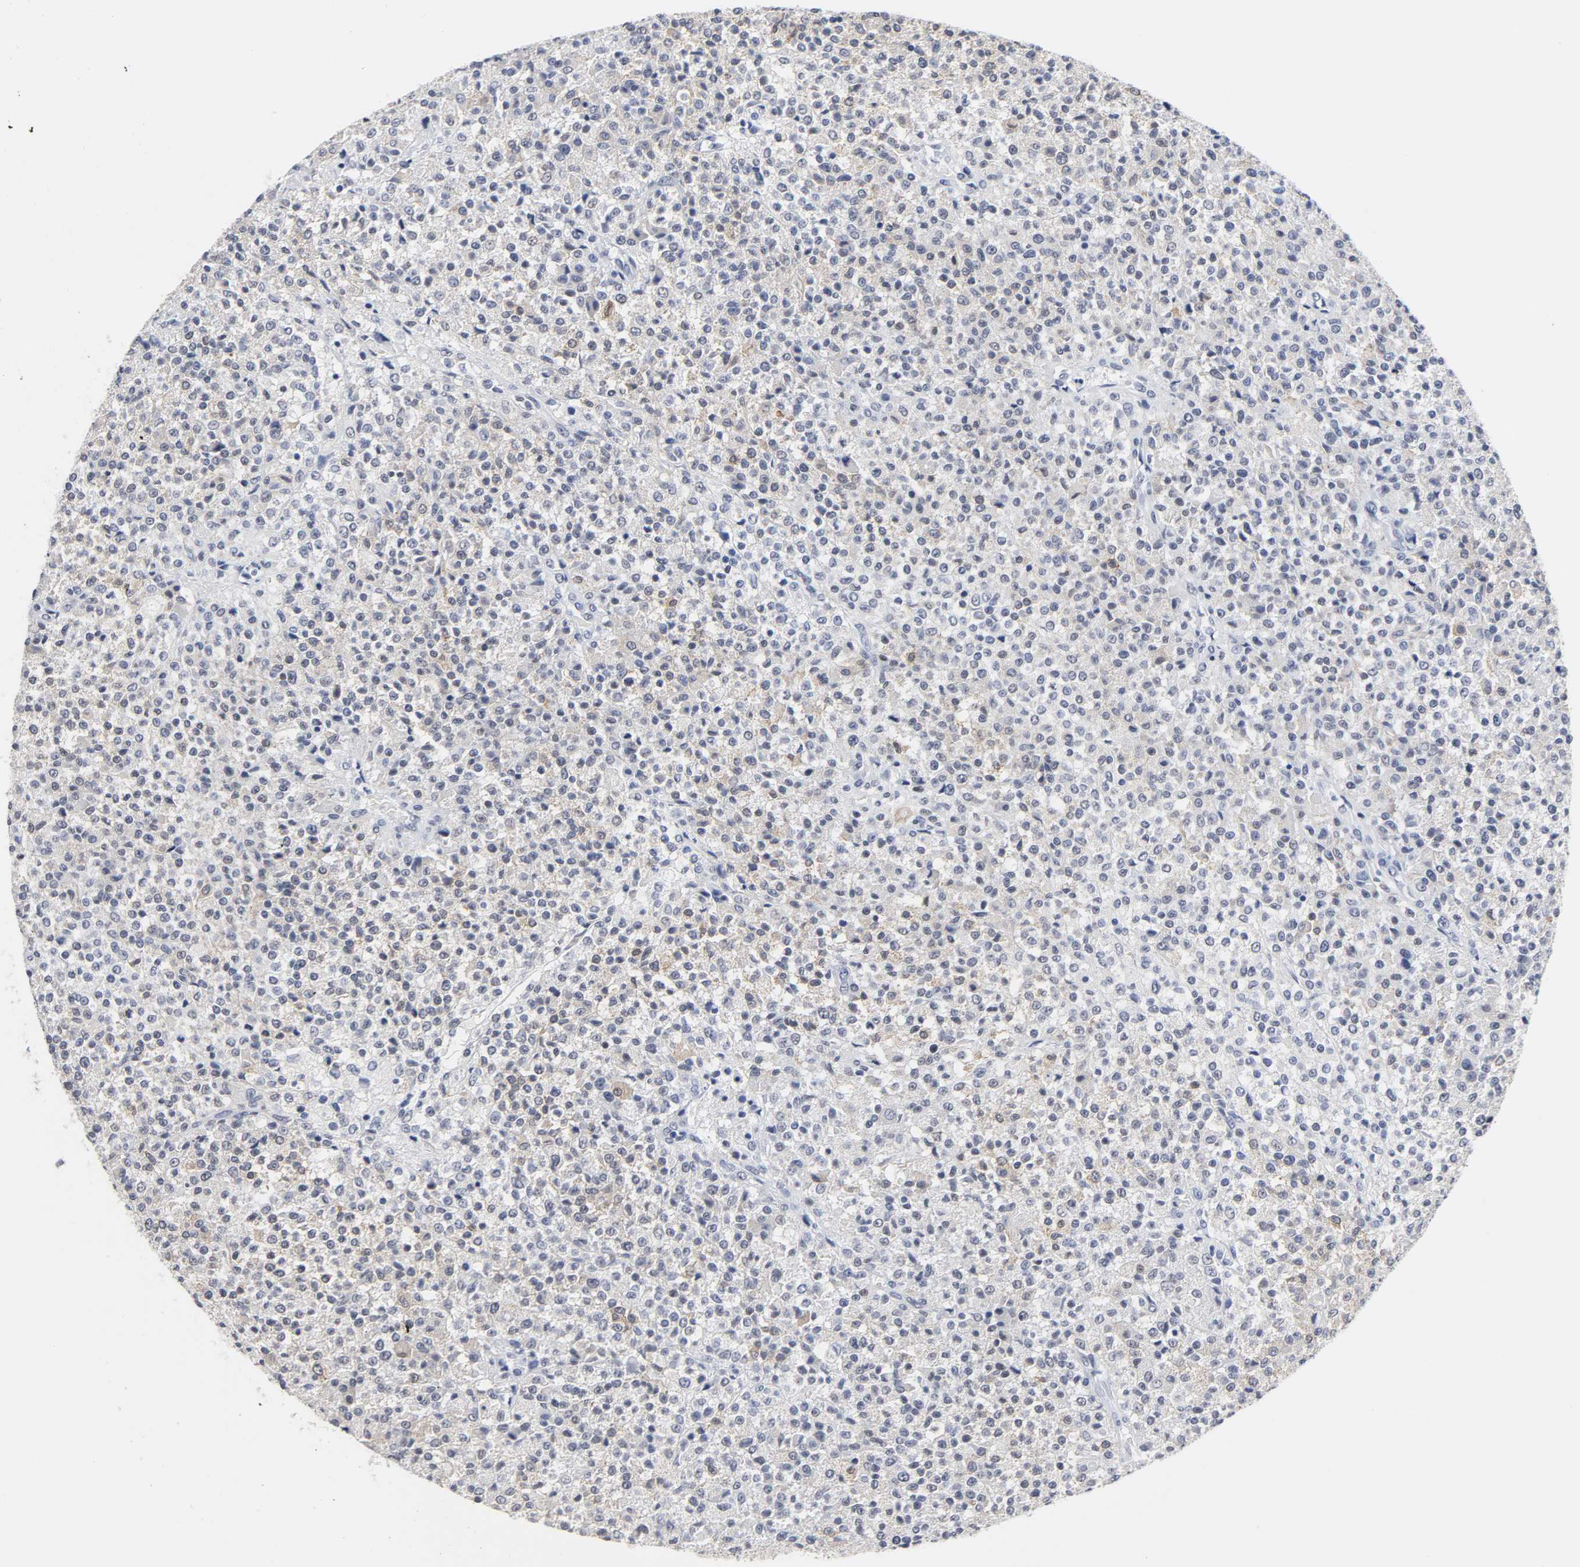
{"staining": {"intensity": "weak", "quantity": "25%-75%", "location": "cytoplasmic/membranous"}, "tissue": "testis cancer", "cell_type": "Tumor cells", "image_type": "cancer", "snomed": [{"axis": "morphology", "description": "Seminoma, NOS"}, {"axis": "topography", "description": "Testis"}], "caption": "Immunohistochemistry (IHC) staining of seminoma (testis), which displays low levels of weak cytoplasmic/membranous expression in about 25%-75% of tumor cells indicating weak cytoplasmic/membranous protein expression. The staining was performed using DAB (3,3'-diaminobenzidine) (brown) for protein detection and nuclei were counterstained in hematoxylin (blue).", "gene": "GRHL2", "patient": {"sex": "male", "age": 59}}